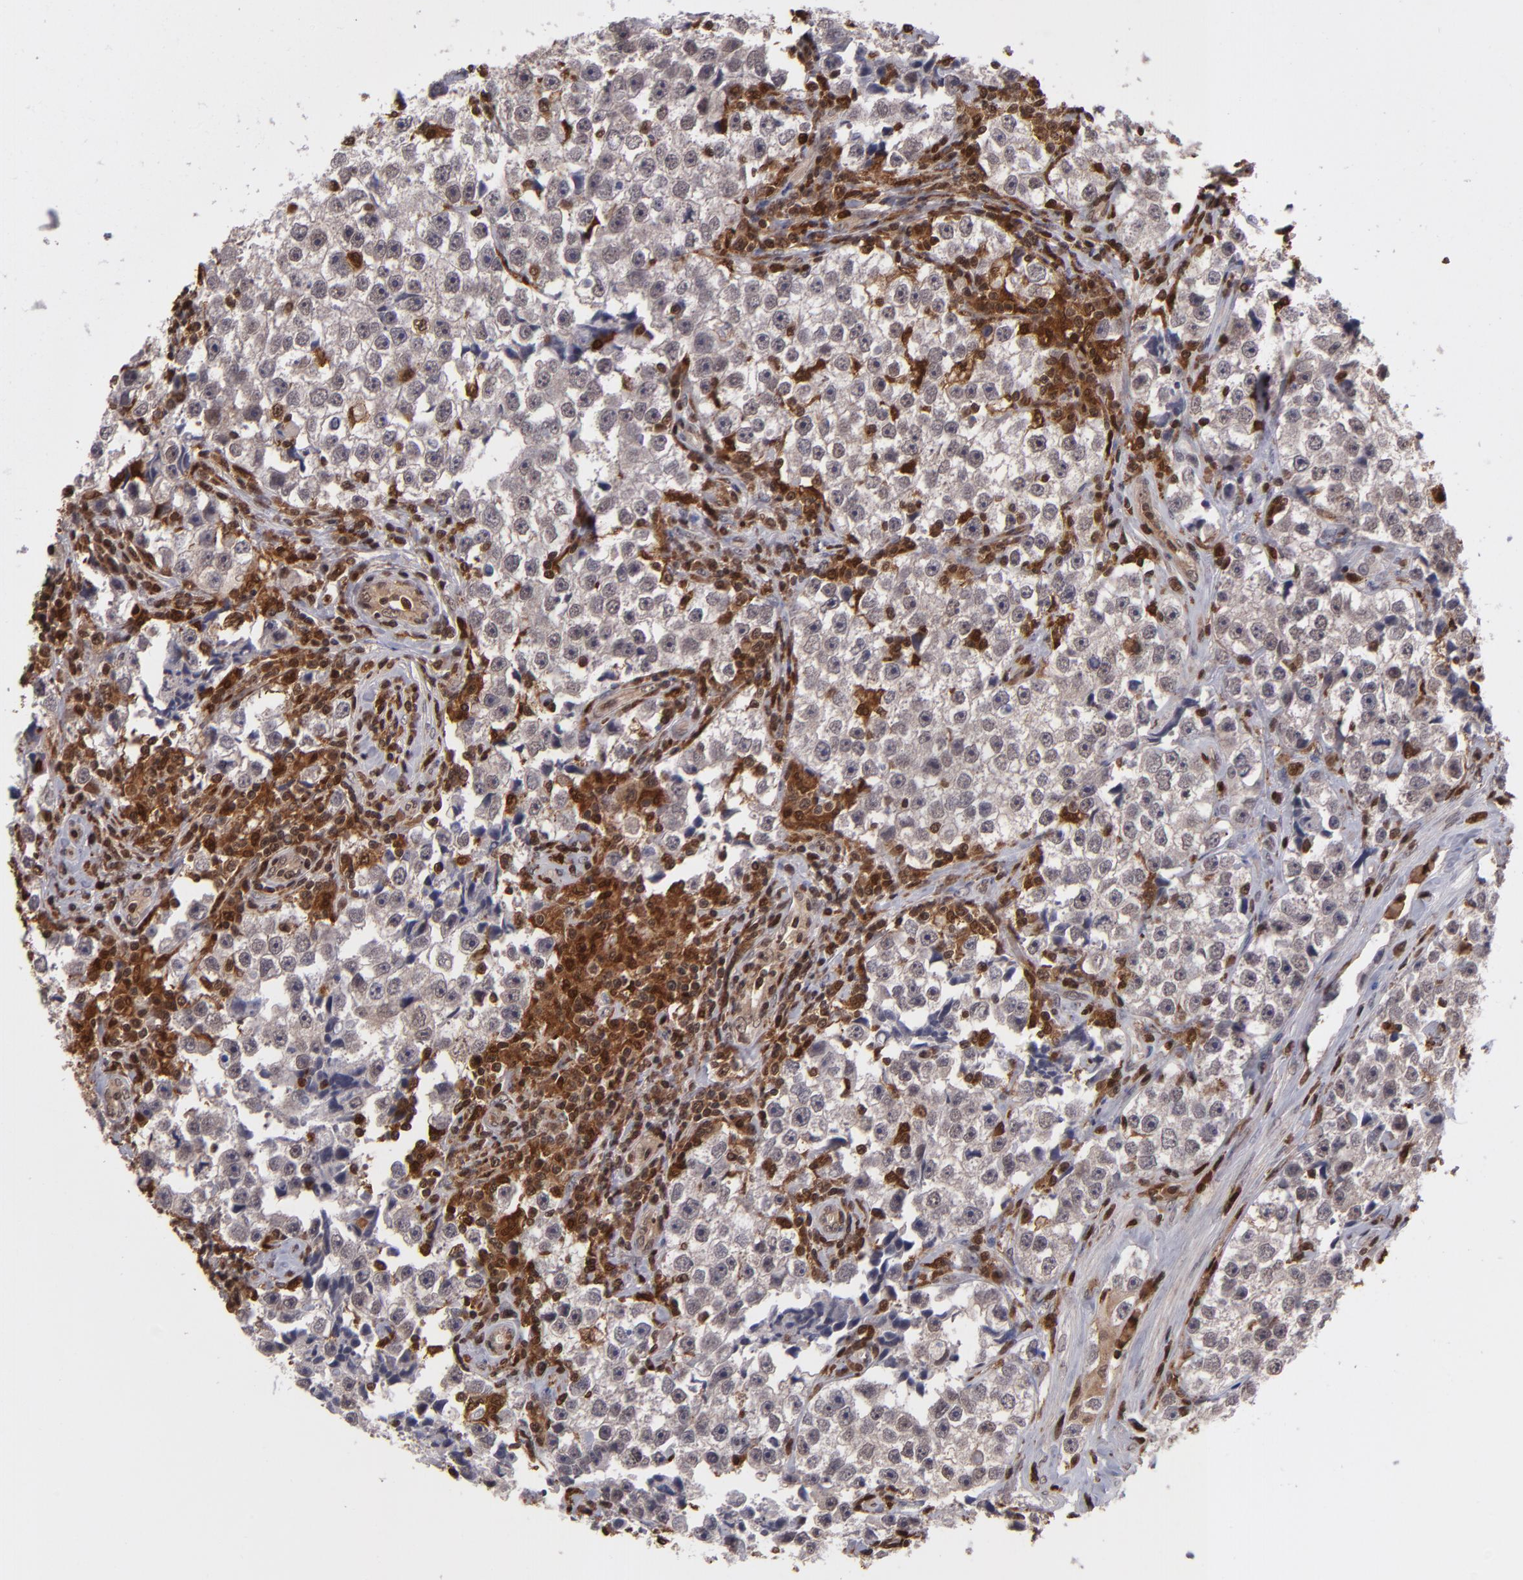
{"staining": {"intensity": "weak", "quantity": ">75%", "location": "cytoplasmic/membranous,nuclear"}, "tissue": "testis cancer", "cell_type": "Tumor cells", "image_type": "cancer", "snomed": [{"axis": "morphology", "description": "Seminoma, NOS"}, {"axis": "topography", "description": "Testis"}], "caption": "Protein staining of testis seminoma tissue shows weak cytoplasmic/membranous and nuclear staining in approximately >75% of tumor cells.", "gene": "GRB2", "patient": {"sex": "male", "age": 32}}